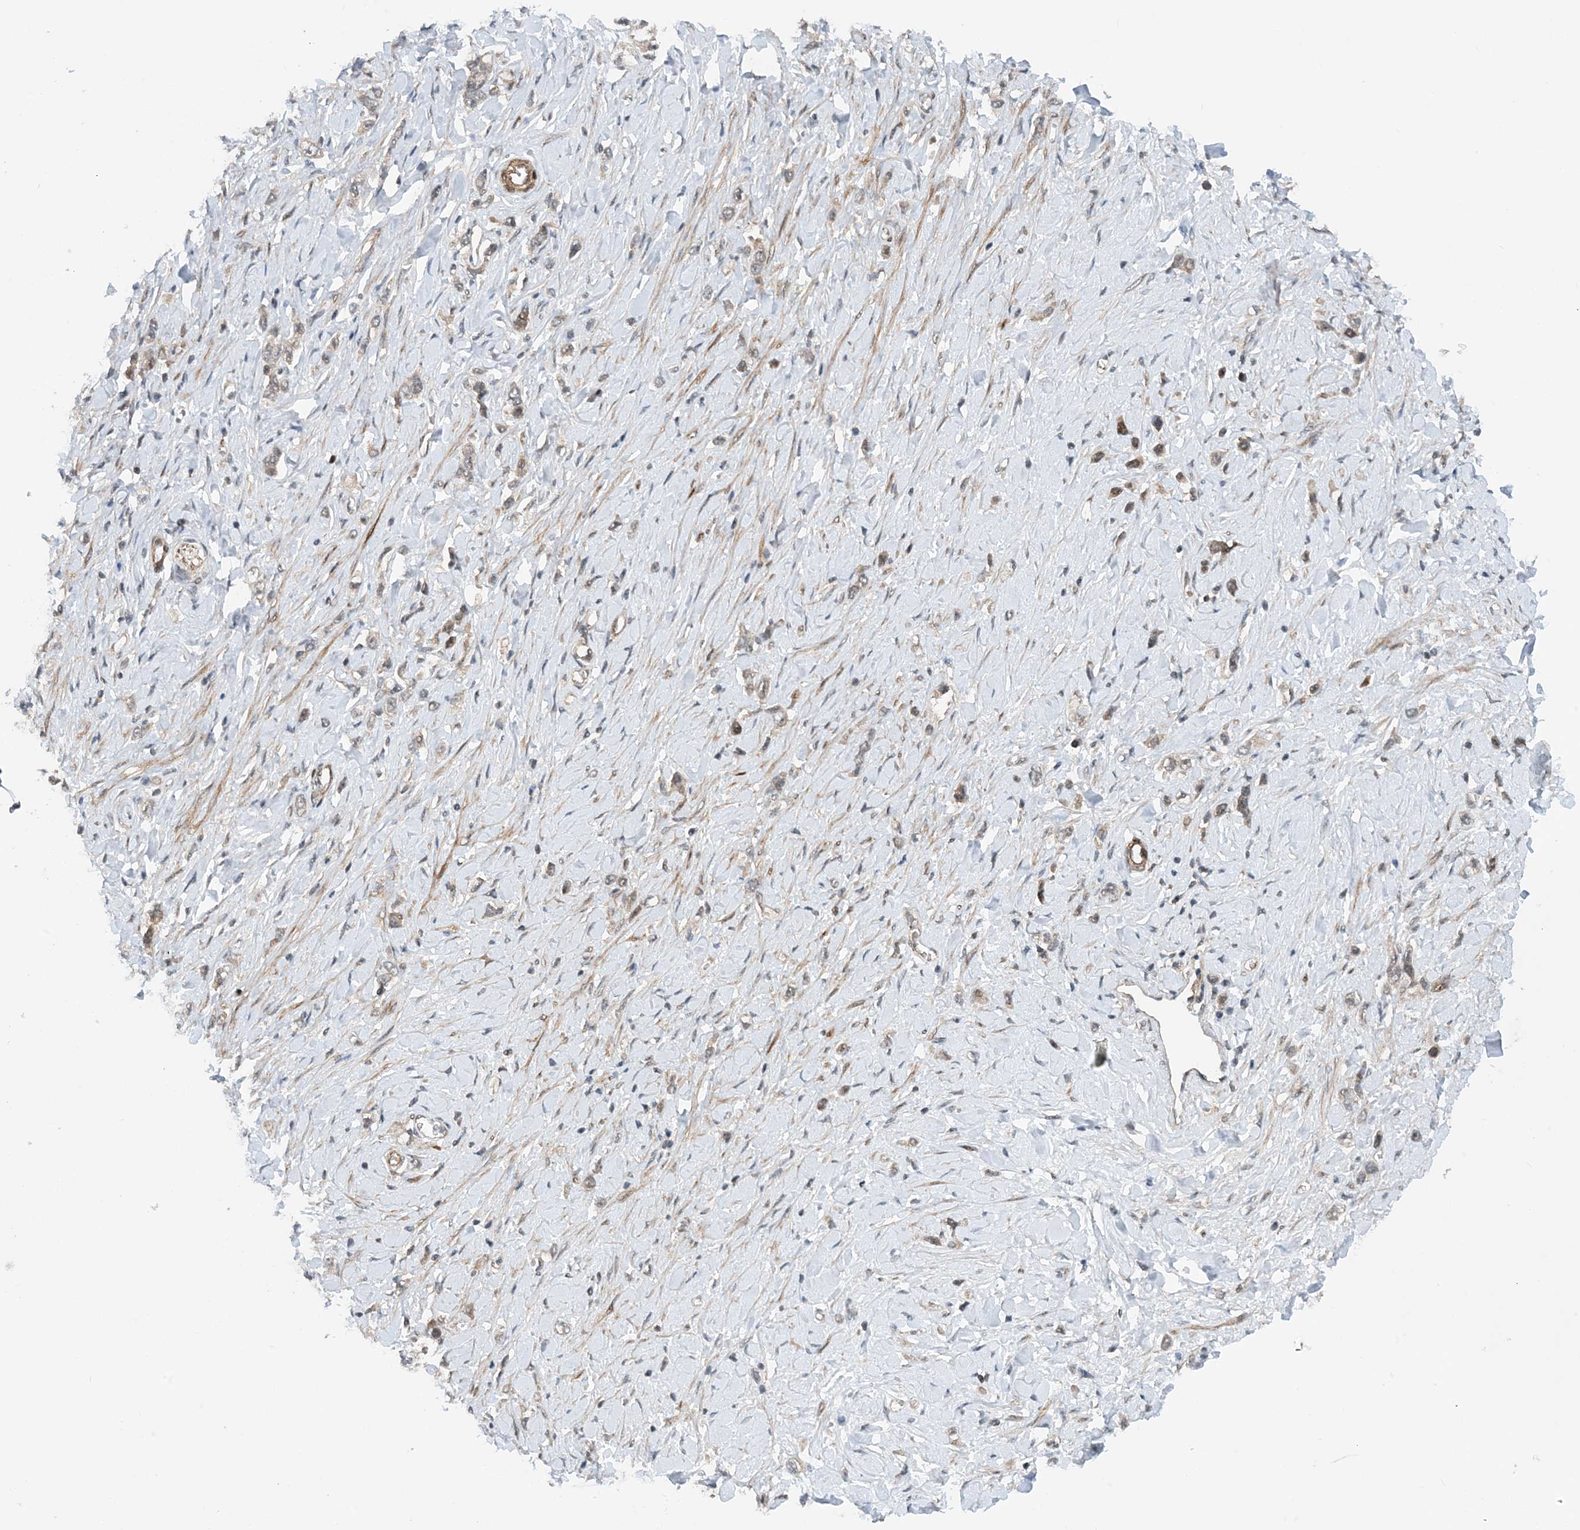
{"staining": {"intensity": "weak", "quantity": "25%-75%", "location": "cytoplasmic/membranous"}, "tissue": "stomach cancer", "cell_type": "Tumor cells", "image_type": "cancer", "snomed": [{"axis": "morphology", "description": "Normal tissue, NOS"}, {"axis": "morphology", "description": "Adenocarcinoma, NOS"}, {"axis": "topography", "description": "Stomach, upper"}, {"axis": "topography", "description": "Stomach"}], "caption": "Immunohistochemistry (IHC) image of neoplastic tissue: human stomach cancer stained using immunohistochemistry (IHC) reveals low levels of weak protein expression localized specifically in the cytoplasmic/membranous of tumor cells, appearing as a cytoplasmic/membranous brown color.", "gene": "HEMK1", "patient": {"sex": "female", "age": 65}}